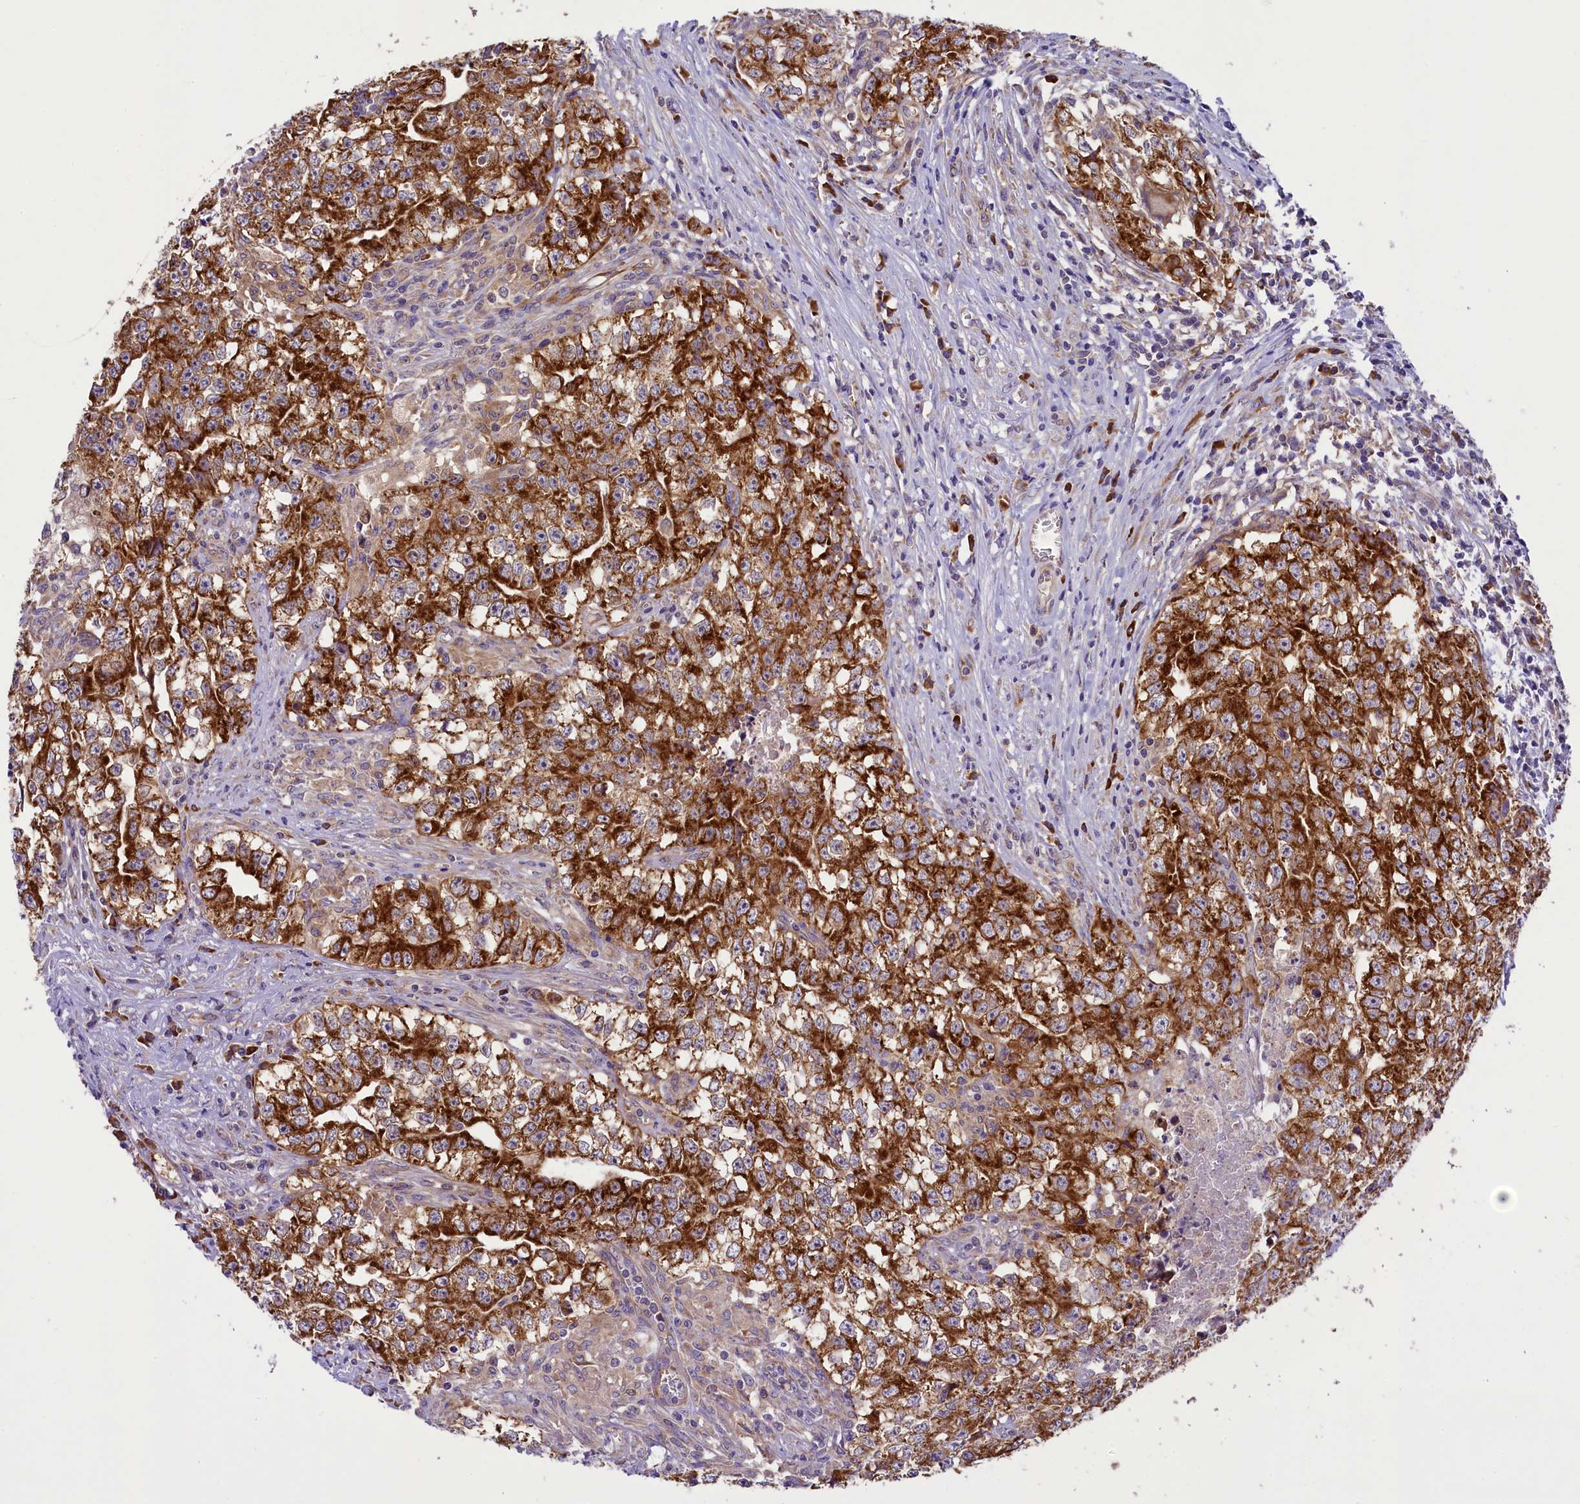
{"staining": {"intensity": "strong", "quantity": ">75%", "location": "cytoplasmic/membranous"}, "tissue": "testis cancer", "cell_type": "Tumor cells", "image_type": "cancer", "snomed": [{"axis": "morphology", "description": "Seminoma, NOS"}, {"axis": "morphology", "description": "Carcinoma, Embryonal, NOS"}, {"axis": "topography", "description": "Testis"}], "caption": "Immunohistochemical staining of testis cancer (embryonal carcinoma) displays high levels of strong cytoplasmic/membranous protein positivity in approximately >75% of tumor cells.", "gene": "LARP4", "patient": {"sex": "male", "age": 43}}